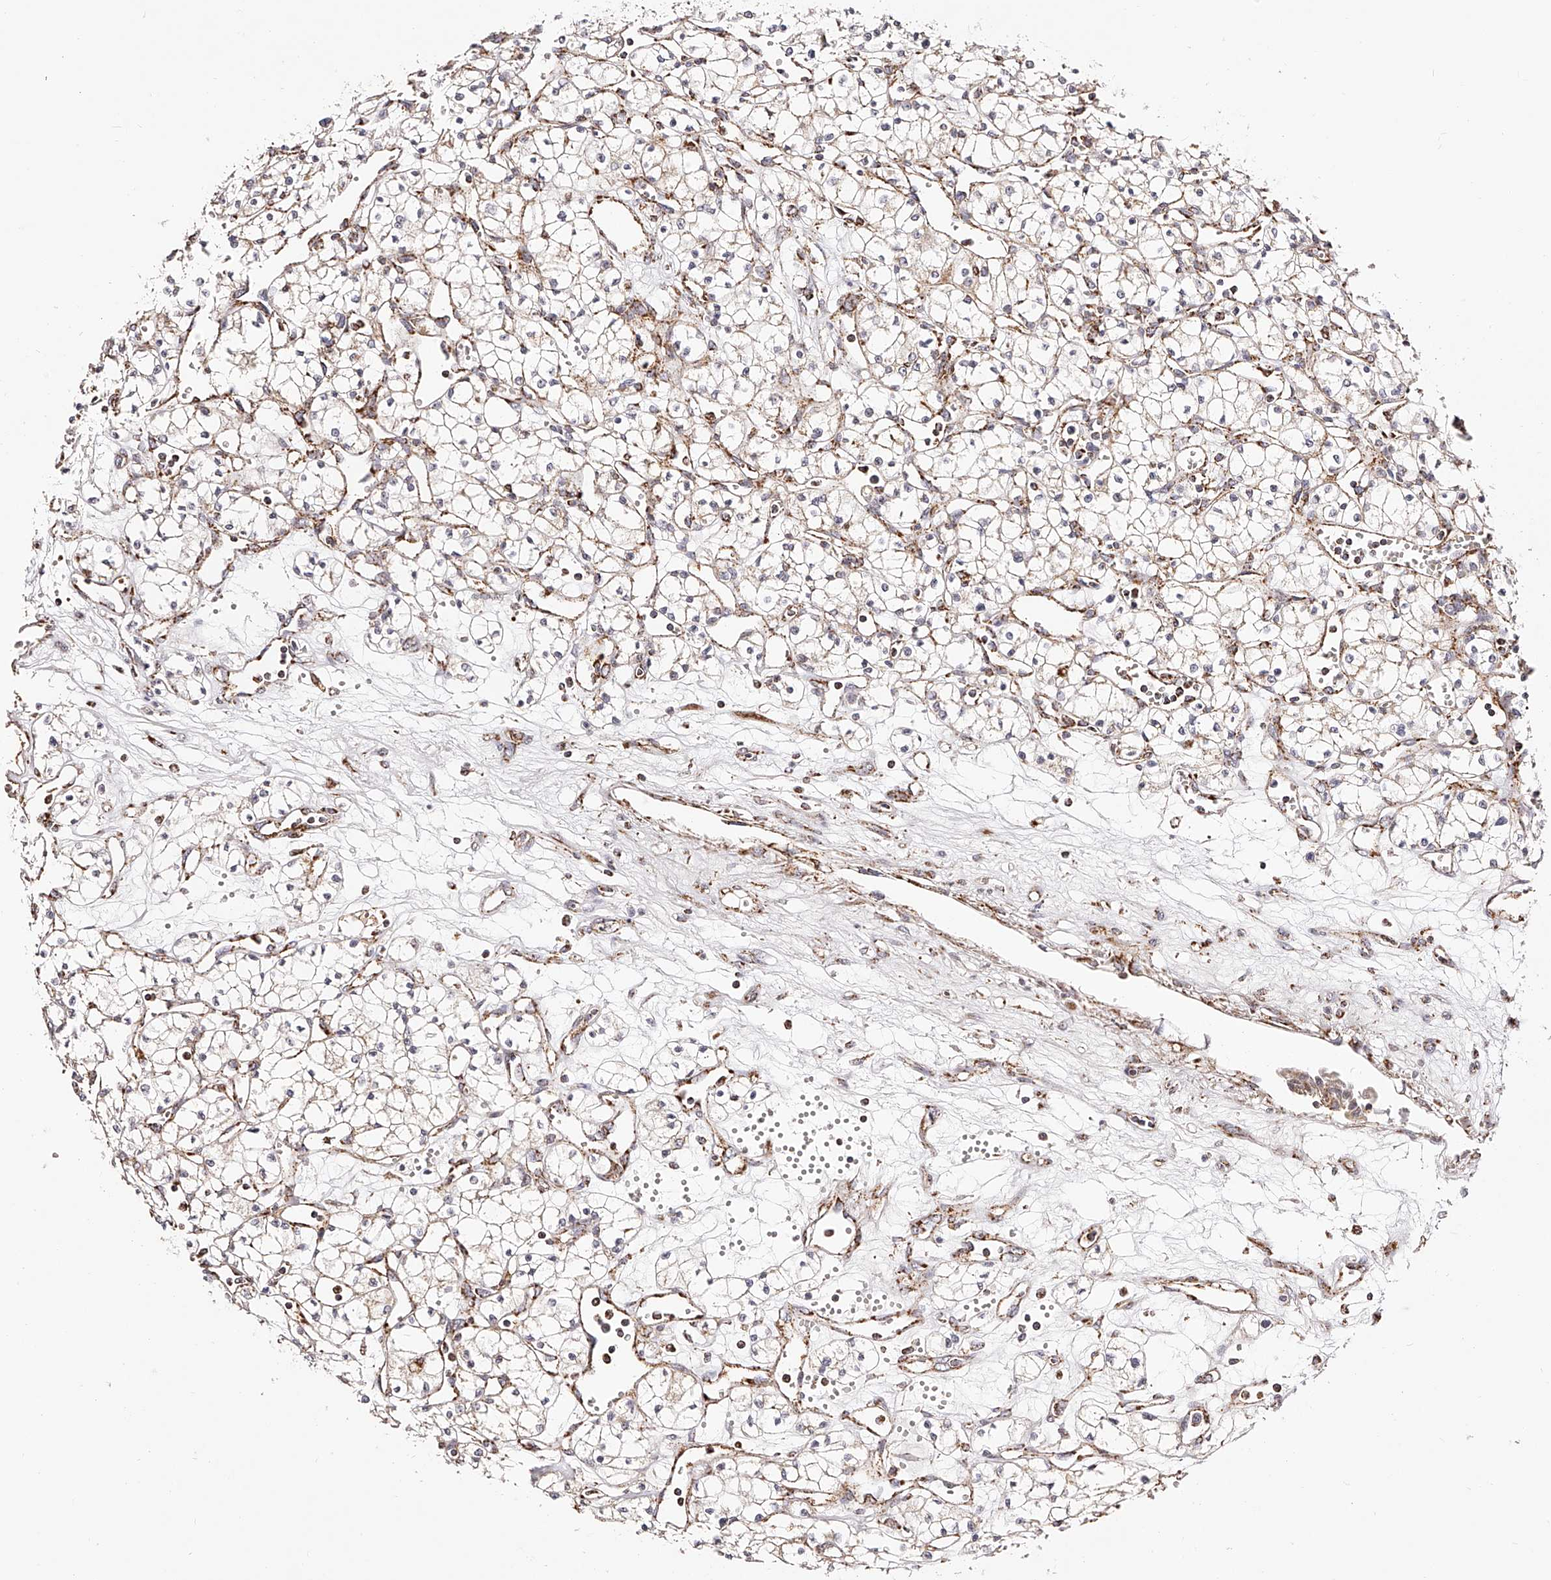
{"staining": {"intensity": "negative", "quantity": "none", "location": "none"}, "tissue": "renal cancer", "cell_type": "Tumor cells", "image_type": "cancer", "snomed": [{"axis": "morphology", "description": "Adenocarcinoma, NOS"}, {"axis": "topography", "description": "Kidney"}], "caption": "Immunohistochemistry (IHC) image of neoplastic tissue: renal cancer stained with DAB demonstrates no significant protein staining in tumor cells.", "gene": "NDUFV3", "patient": {"sex": "male", "age": 59}}